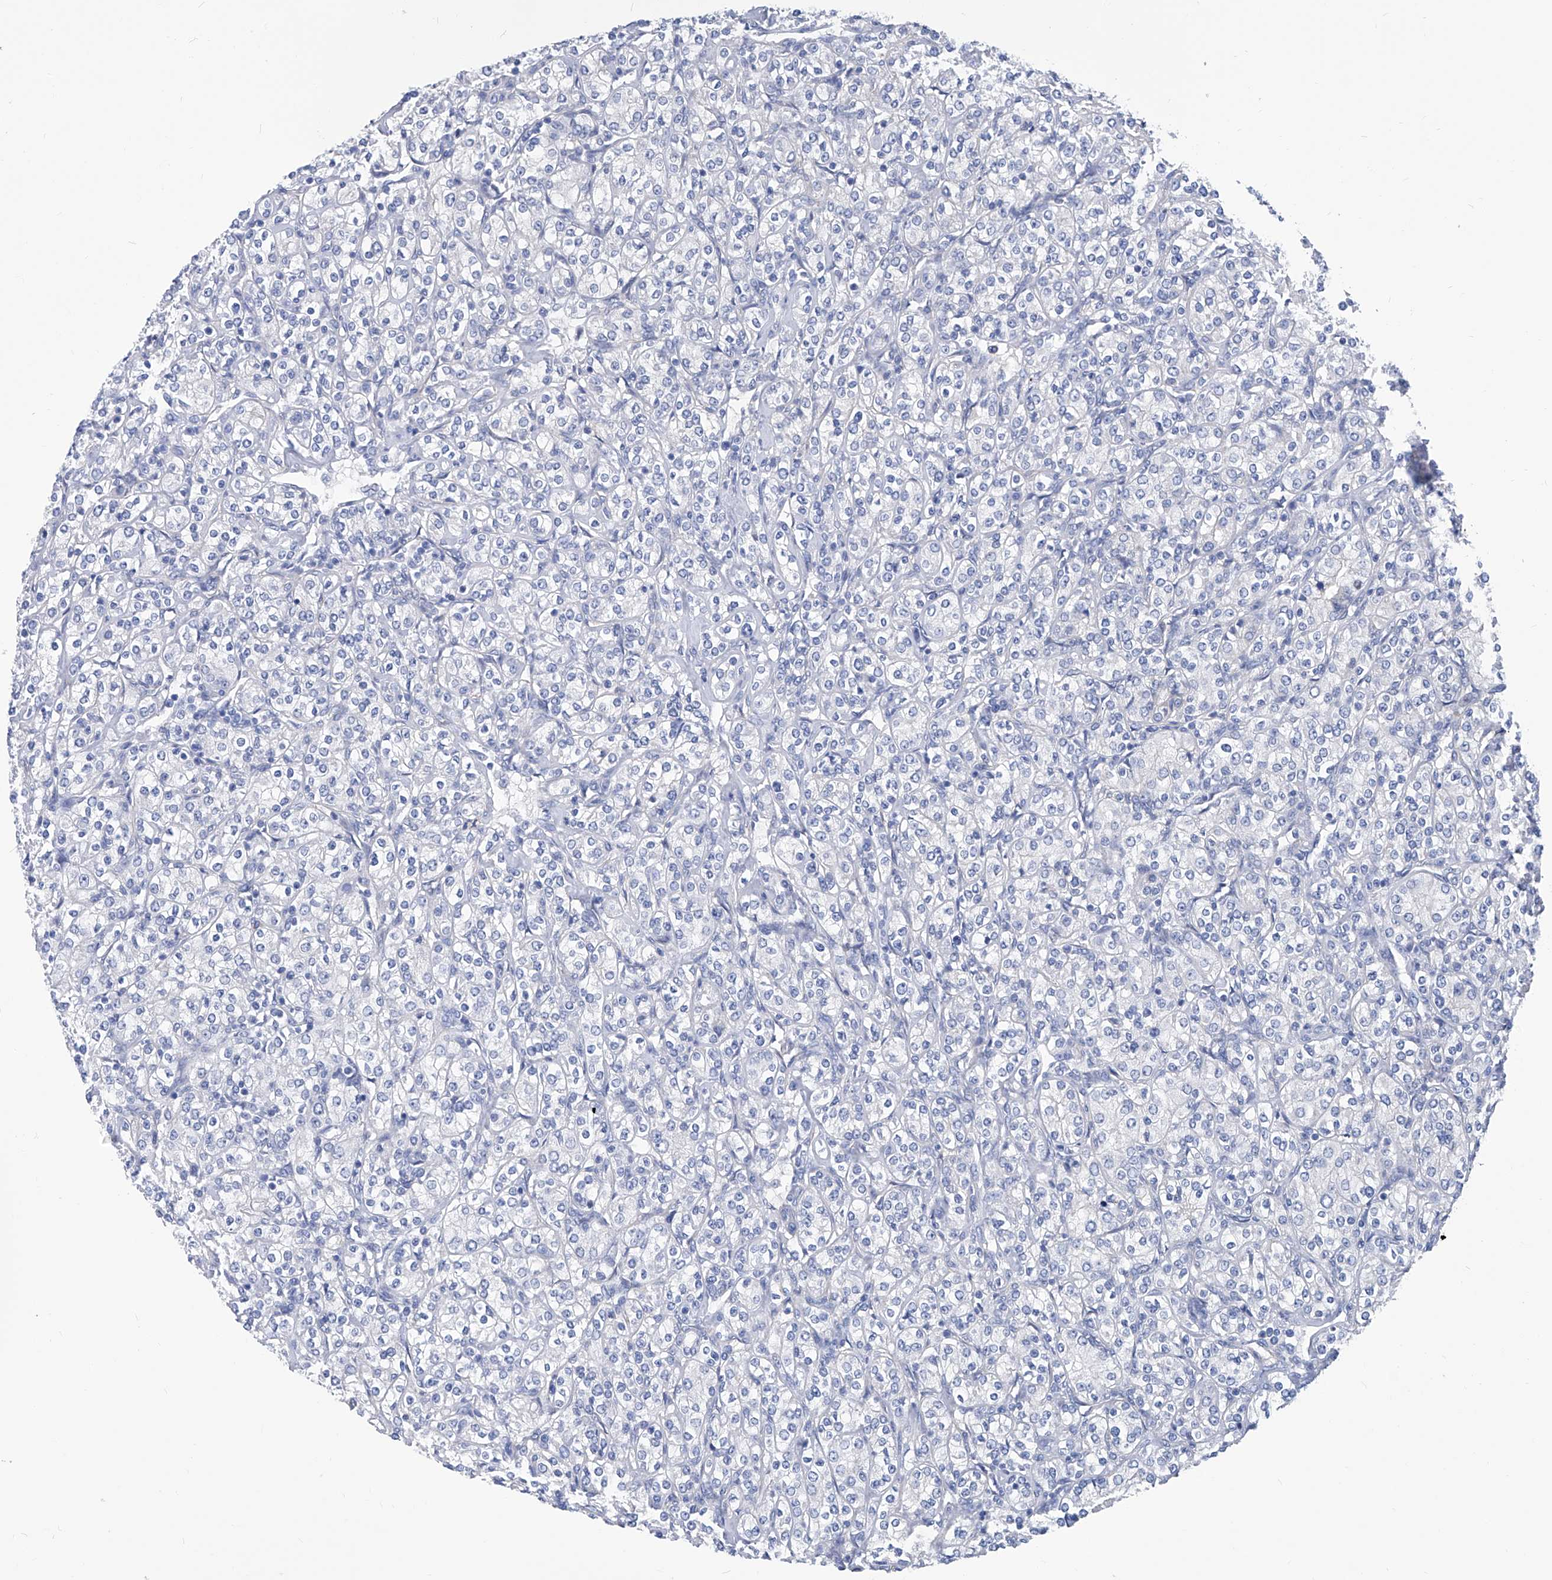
{"staining": {"intensity": "negative", "quantity": "none", "location": "none"}, "tissue": "renal cancer", "cell_type": "Tumor cells", "image_type": "cancer", "snomed": [{"axis": "morphology", "description": "Adenocarcinoma, NOS"}, {"axis": "topography", "description": "Kidney"}], "caption": "Photomicrograph shows no protein positivity in tumor cells of adenocarcinoma (renal) tissue. The staining was performed using DAB to visualize the protein expression in brown, while the nuclei were stained in blue with hematoxylin (Magnification: 20x).", "gene": "SMS", "patient": {"sex": "male", "age": 77}}